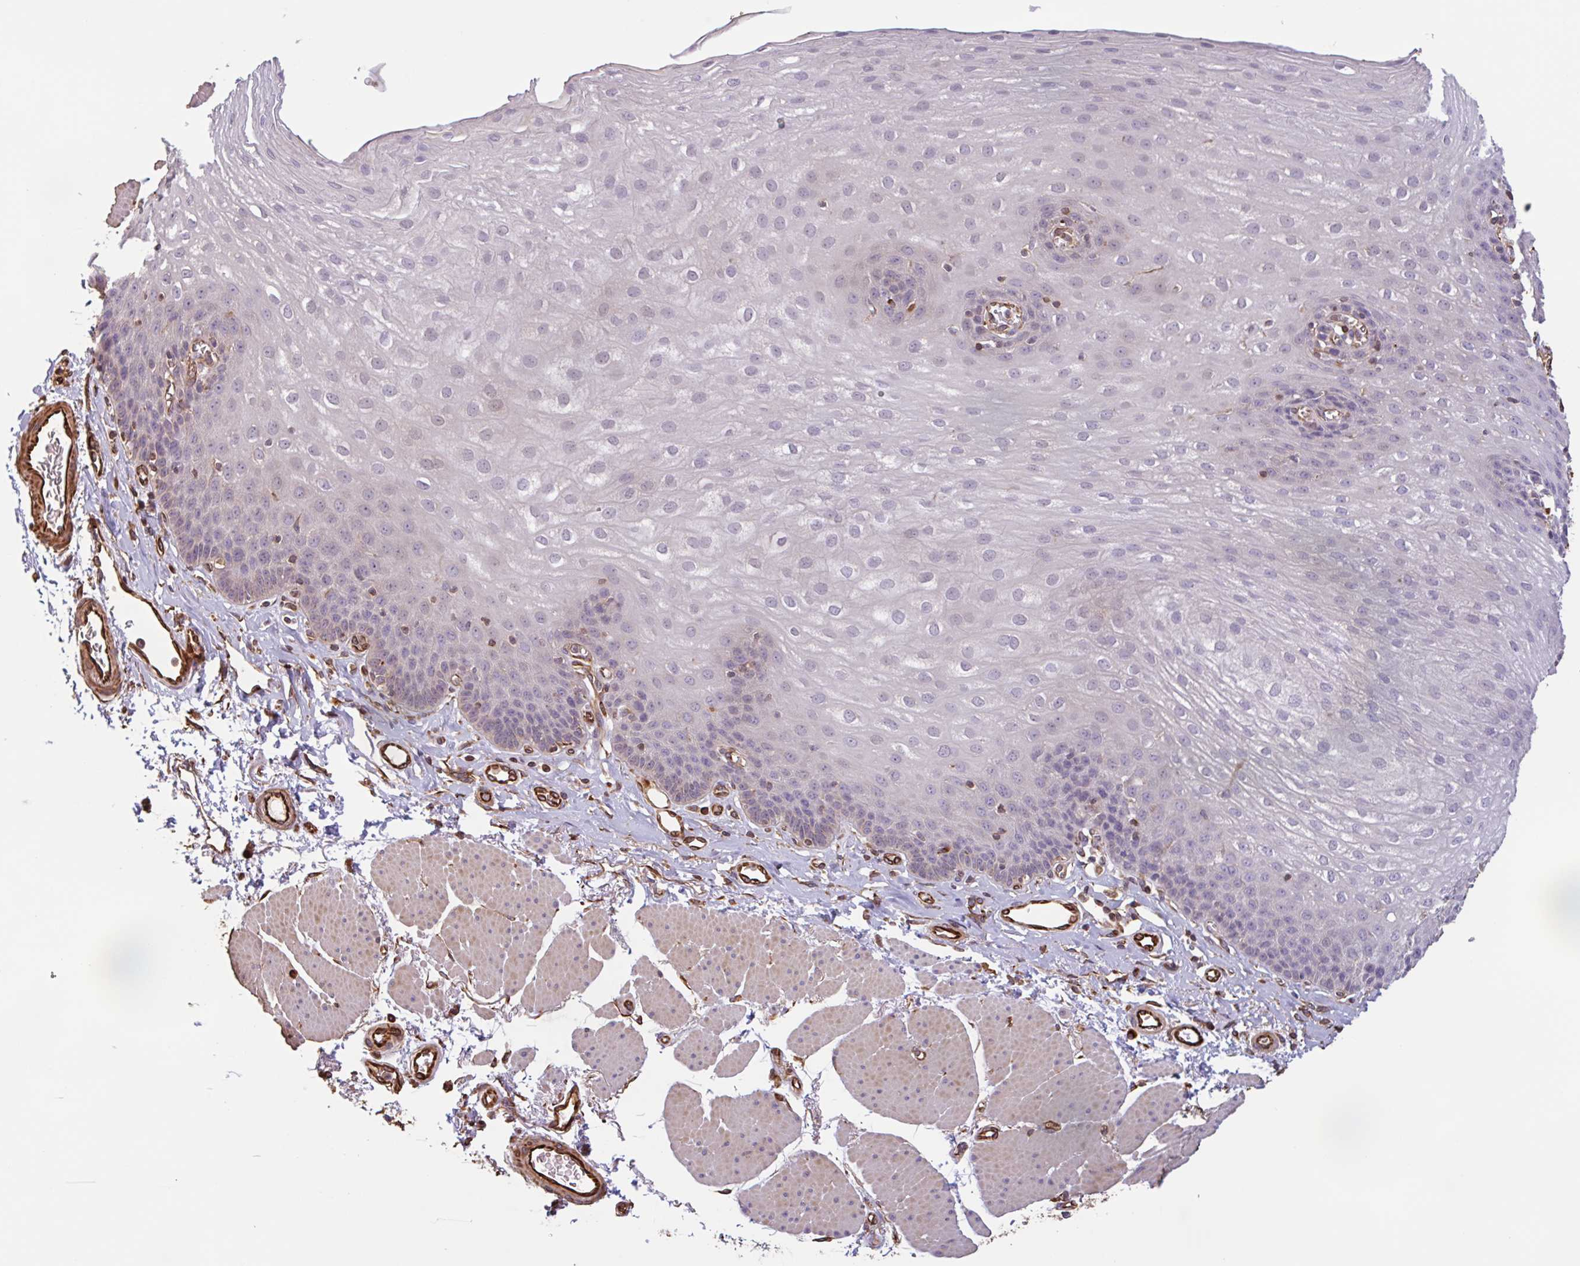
{"staining": {"intensity": "weak", "quantity": "<25%", "location": "cytoplasmic/membranous"}, "tissue": "esophagus", "cell_type": "Squamous epithelial cells", "image_type": "normal", "snomed": [{"axis": "morphology", "description": "Normal tissue, NOS"}, {"axis": "topography", "description": "Esophagus"}], "caption": "IHC image of unremarkable human esophagus stained for a protein (brown), which exhibits no staining in squamous epithelial cells. (Brightfield microscopy of DAB (3,3'-diaminobenzidine) IHC at high magnification).", "gene": "ZNF790", "patient": {"sex": "female", "age": 81}}